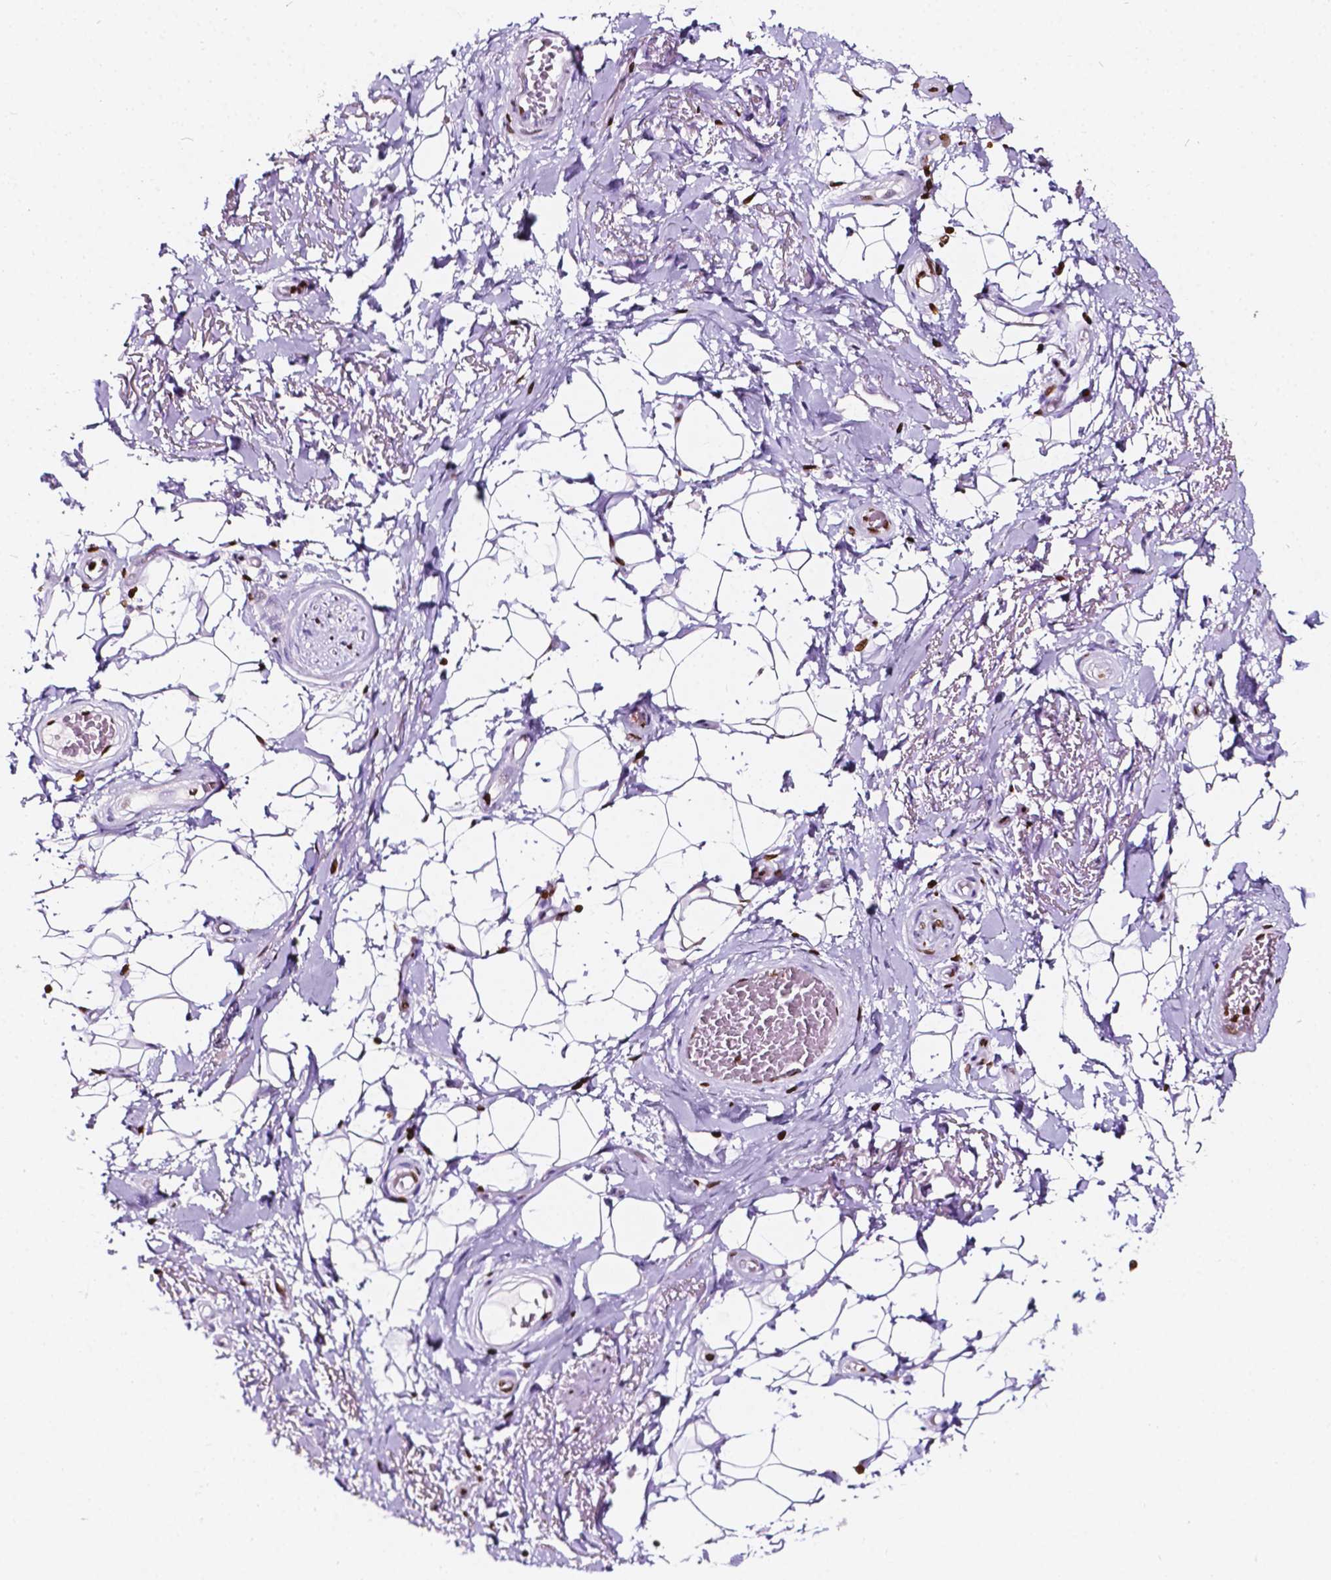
{"staining": {"intensity": "strong", "quantity": "<25%", "location": "nuclear"}, "tissue": "adipose tissue", "cell_type": "Adipocytes", "image_type": "normal", "snomed": [{"axis": "morphology", "description": "Normal tissue, NOS"}, {"axis": "topography", "description": "Anal"}, {"axis": "topography", "description": "Peripheral nerve tissue"}], "caption": "The immunohistochemical stain highlights strong nuclear expression in adipocytes of normal adipose tissue. (brown staining indicates protein expression, while blue staining denotes nuclei).", "gene": "CBY3", "patient": {"sex": "male", "age": 53}}